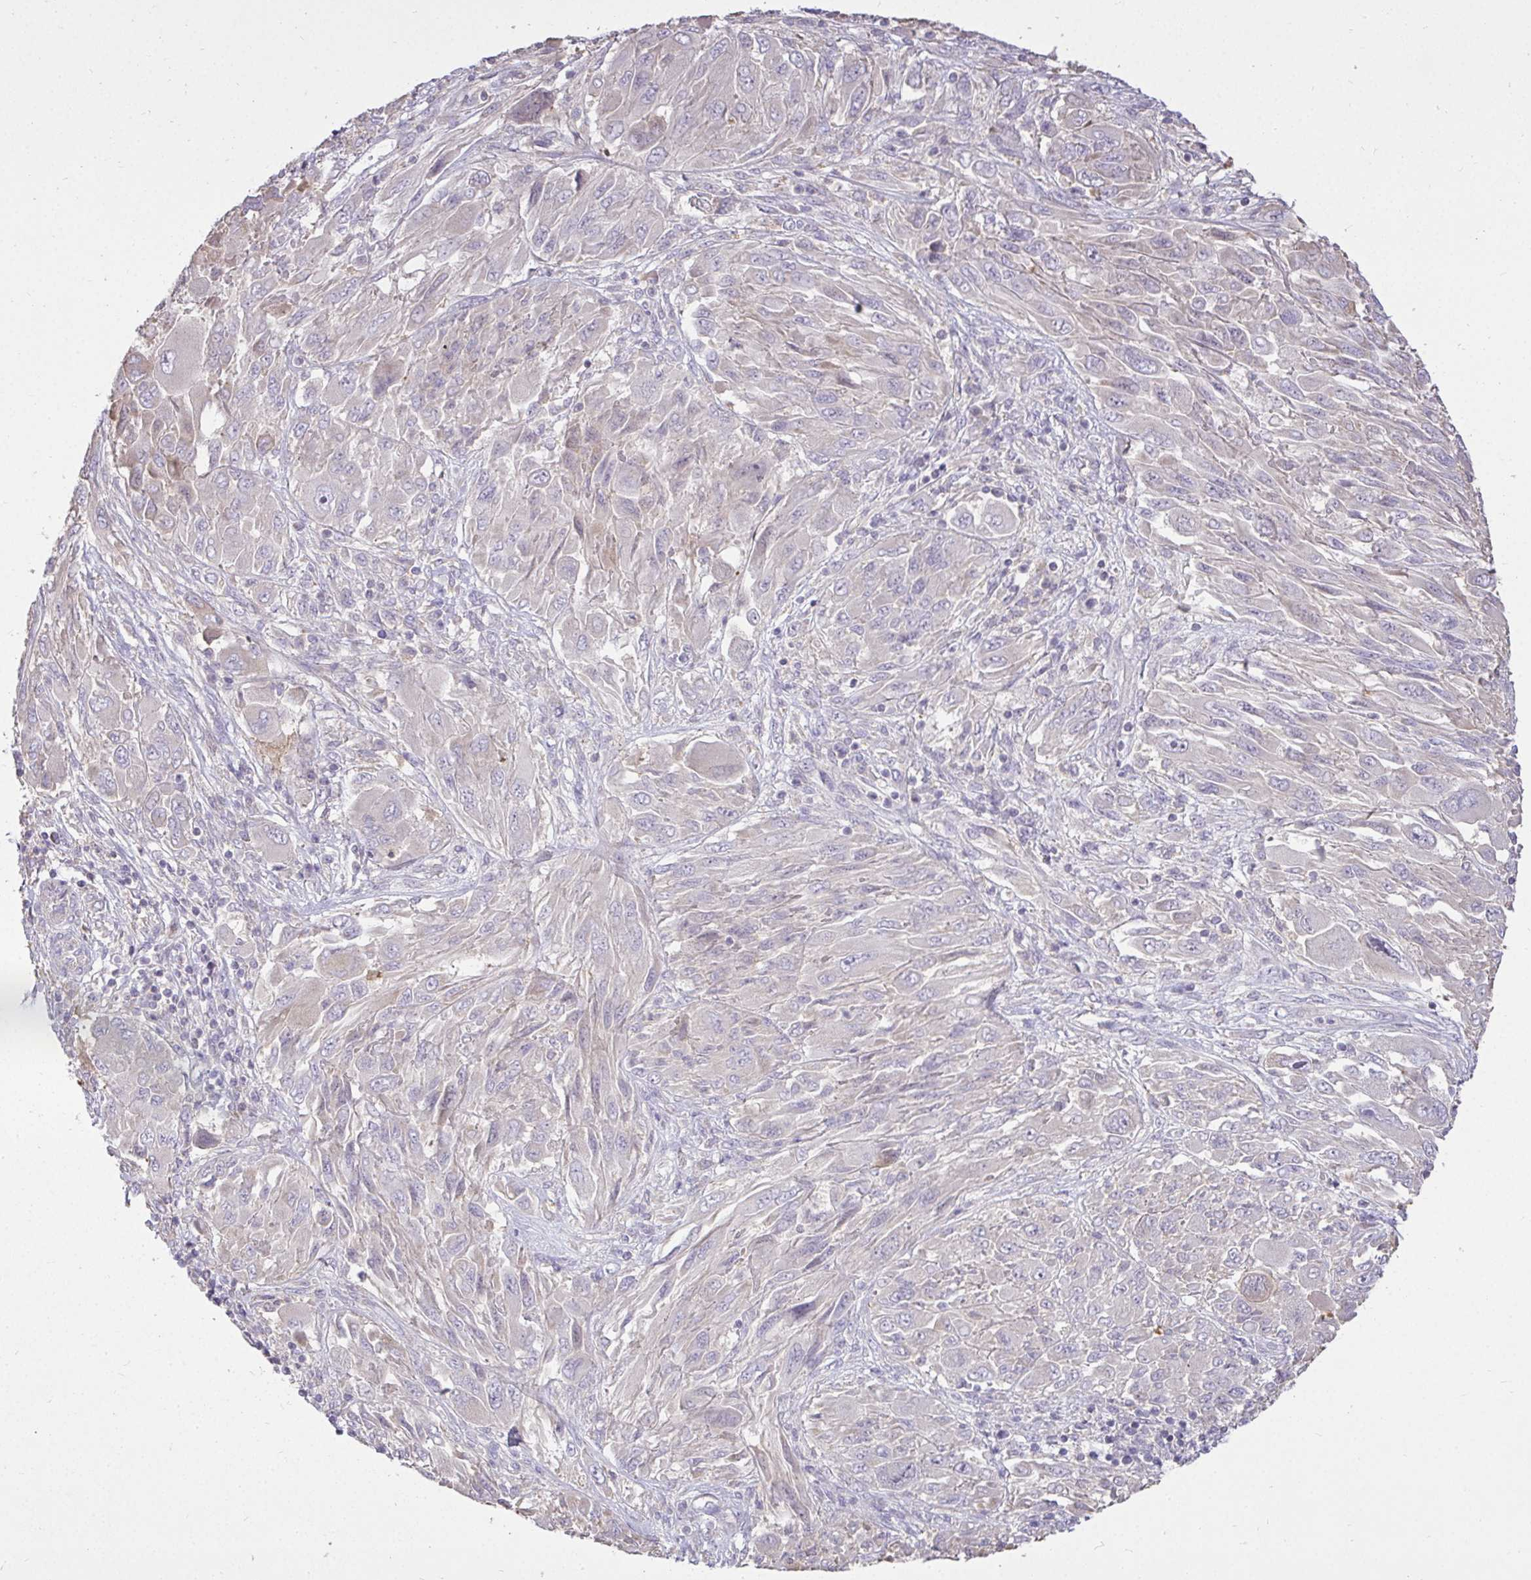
{"staining": {"intensity": "negative", "quantity": "none", "location": "none"}, "tissue": "melanoma", "cell_type": "Tumor cells", "image_type": "cancer", "snomed": [{"axis": "morphology", "description": "Malignant melanoma, NOS"}, {"axis": "topography", "description": "Skin"}], "caption": "This is an immunohistochemistry histopathology image of human malignant melanoma. There is no staining in tumor cells.", "gene": "STRIP1", "patient": {"sex": "female", "age": 91}}